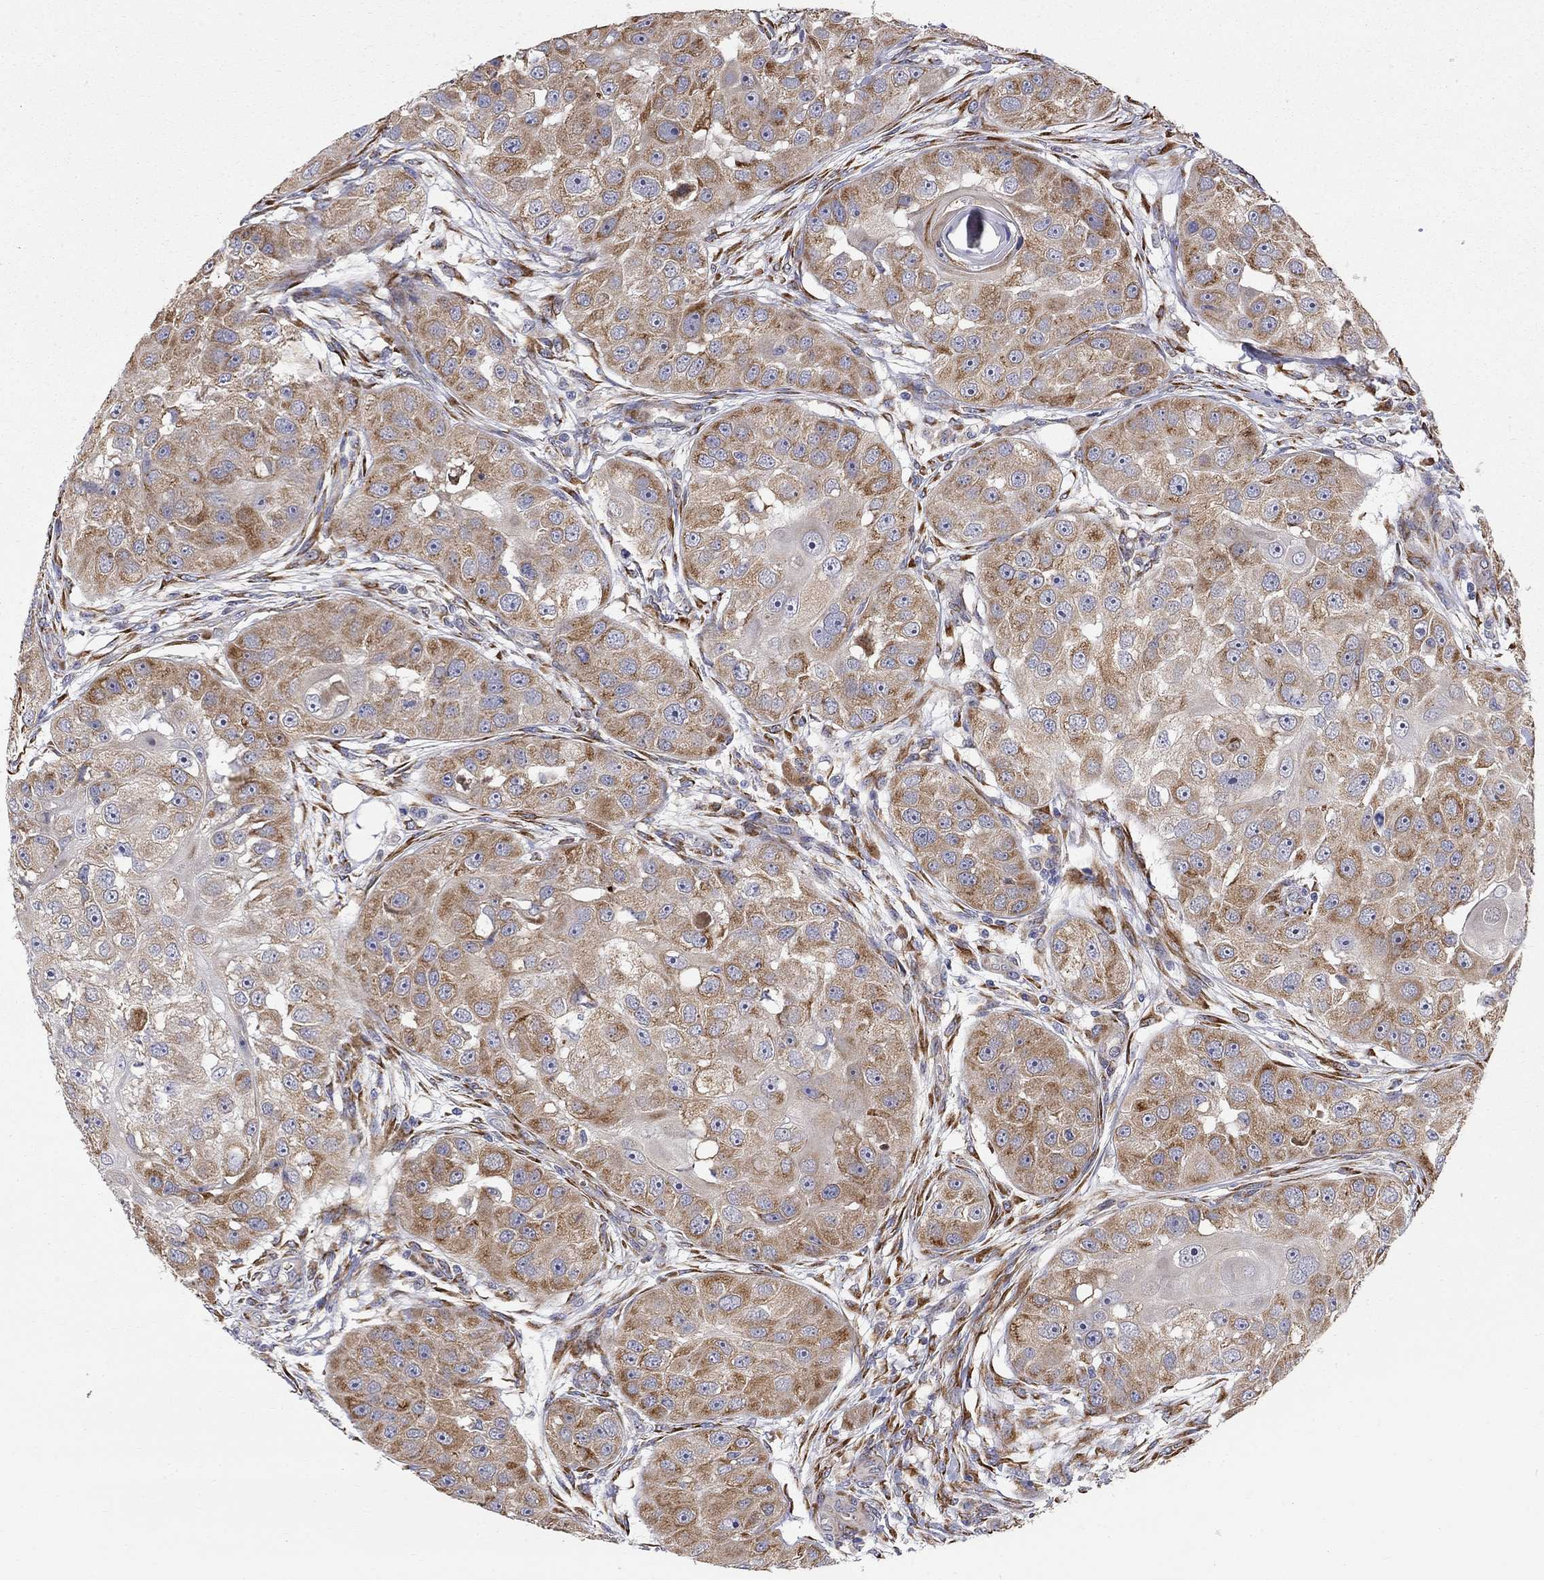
{"staining": {"intensity": "strong", "quantity": "<25%", "location": "cytoplasmic/membranous"}, "tissue": "head and neck cancer", "cell_type": "Tumor cells", "image_type": "cancer", "snomed": [{"axis": "morphology", "description": "Squamous cell carcinoma, NOS"}, {"axis": "topography", "description": "Head-Neck"}], "caption": "Immunohistochemistry (IHC) (DAB) staining of human head and neck squamous cell carcinoma displays strong cytoplasmic/membranous protein staining in approximately <25% of tumor cells.", "gene": "CASTOR1", "patient": {"sex": "male", "age": 51}}